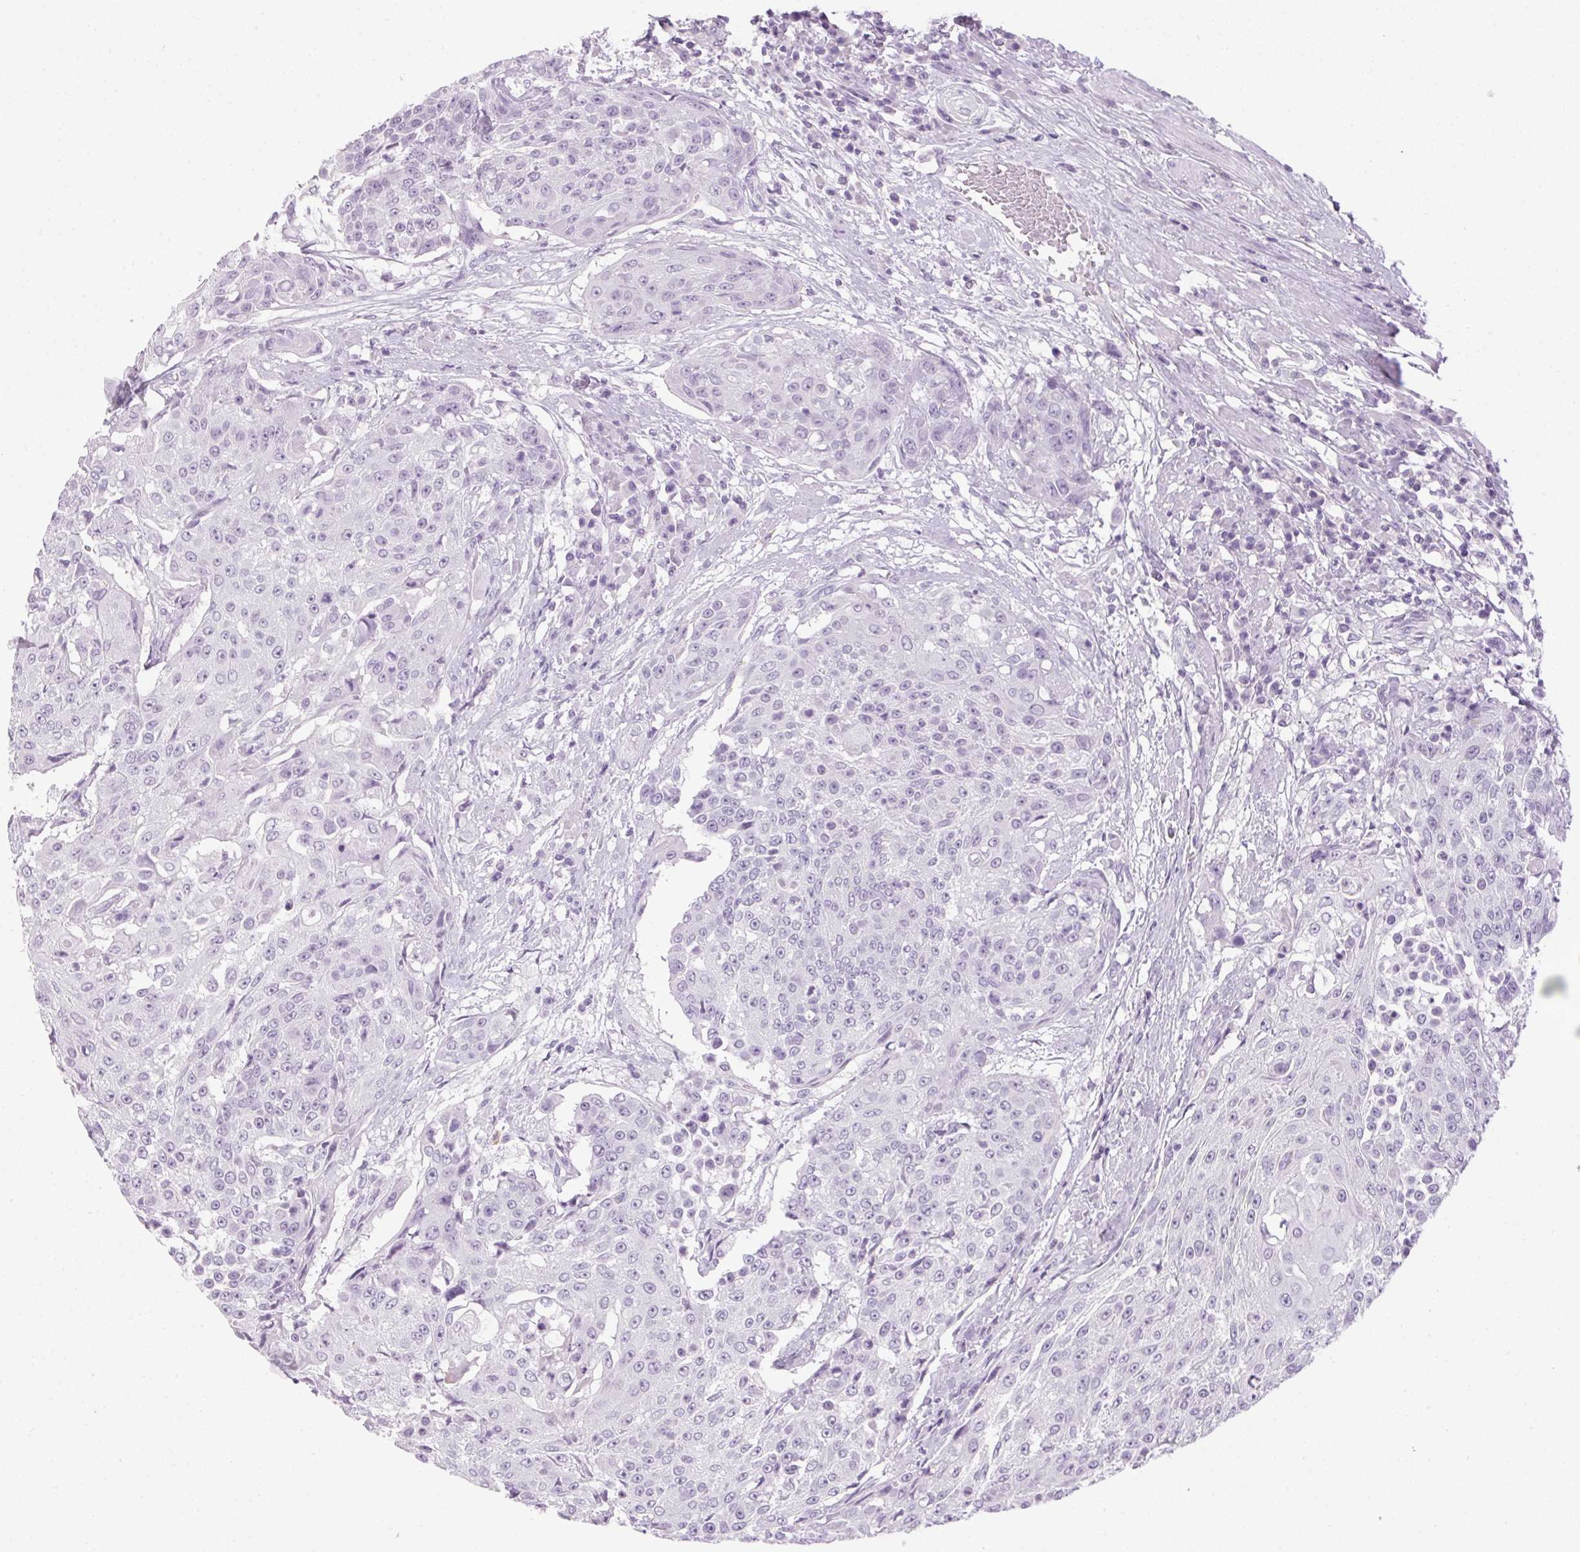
{"staining": {"intensity": "negative", "quantity": "none", "location": "none"}, "tissue": "urothelial cancer", "cell_type": "Tumor cells", "image_type": "cancer", "snomed": [{"axis": "morphology", "description": "Urothelial carcinoma, High grade"}, {"axis": "topography", "description": "Urinary bladder"}], "caption": "Photomicrograph shows no significant protein expression in tumor cells of high-grade urothelial carcinoma. (Immunohistochemistry (ihc), brightfield microscopy, high magnification).", "gene": "POPDC2", "patient": {"sex": "female", "age": 63}}